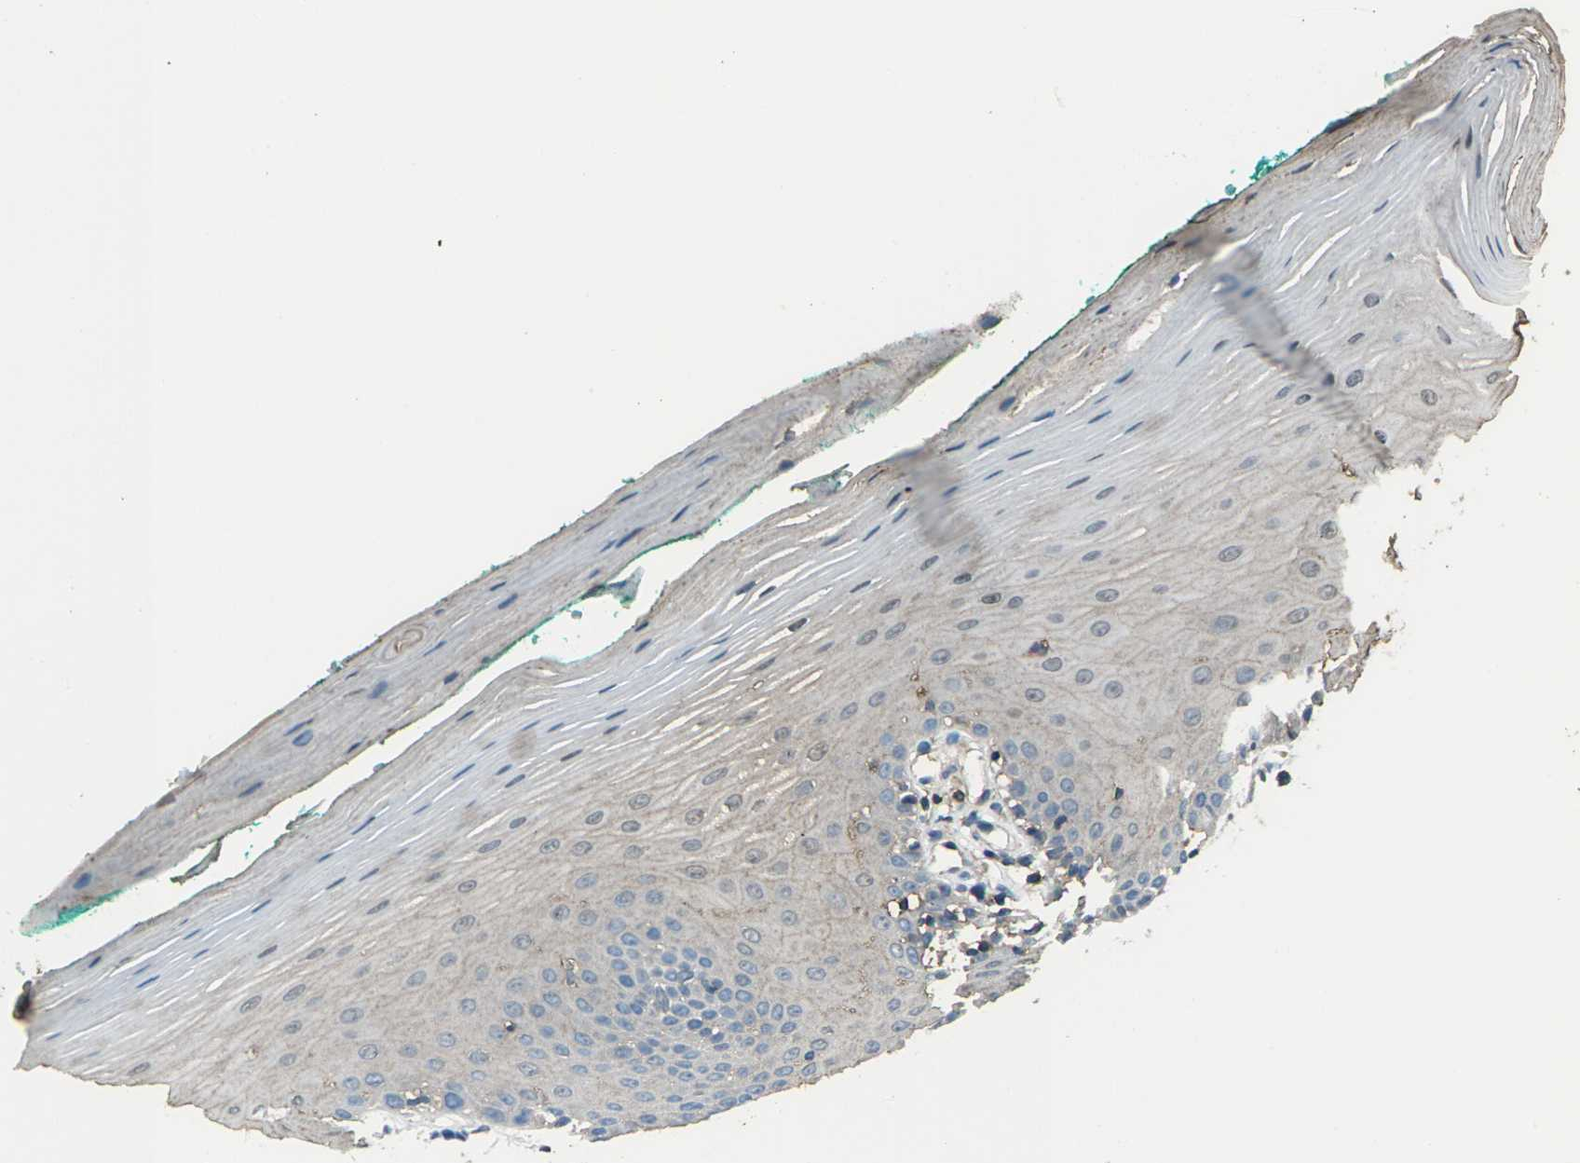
{"staining": {"intensity": "weak", "quantity": "<25%", "location": "cytoplasmic/membranous"}, "tissue": "oral mucosa", "cell_type": "Squamous epithelial cells", "image_type": "normal", "snomed": [{"axis": "morphology", "description": "Normal tissue, NOS"}, {"axis": "topography", "description": "Skeletal muscle"}, {"axis": "topography", "description": "Oral tissue"}], "caption": "There is no significant expression in squamous epithelial cells of oral mucosa. (DAB (3,3'-diaminobenzidine) IHC visualized using brightfield microscopy, high magnification).", "gene": "CMTM4", "patient": {"sex": "male", "age": 58}}